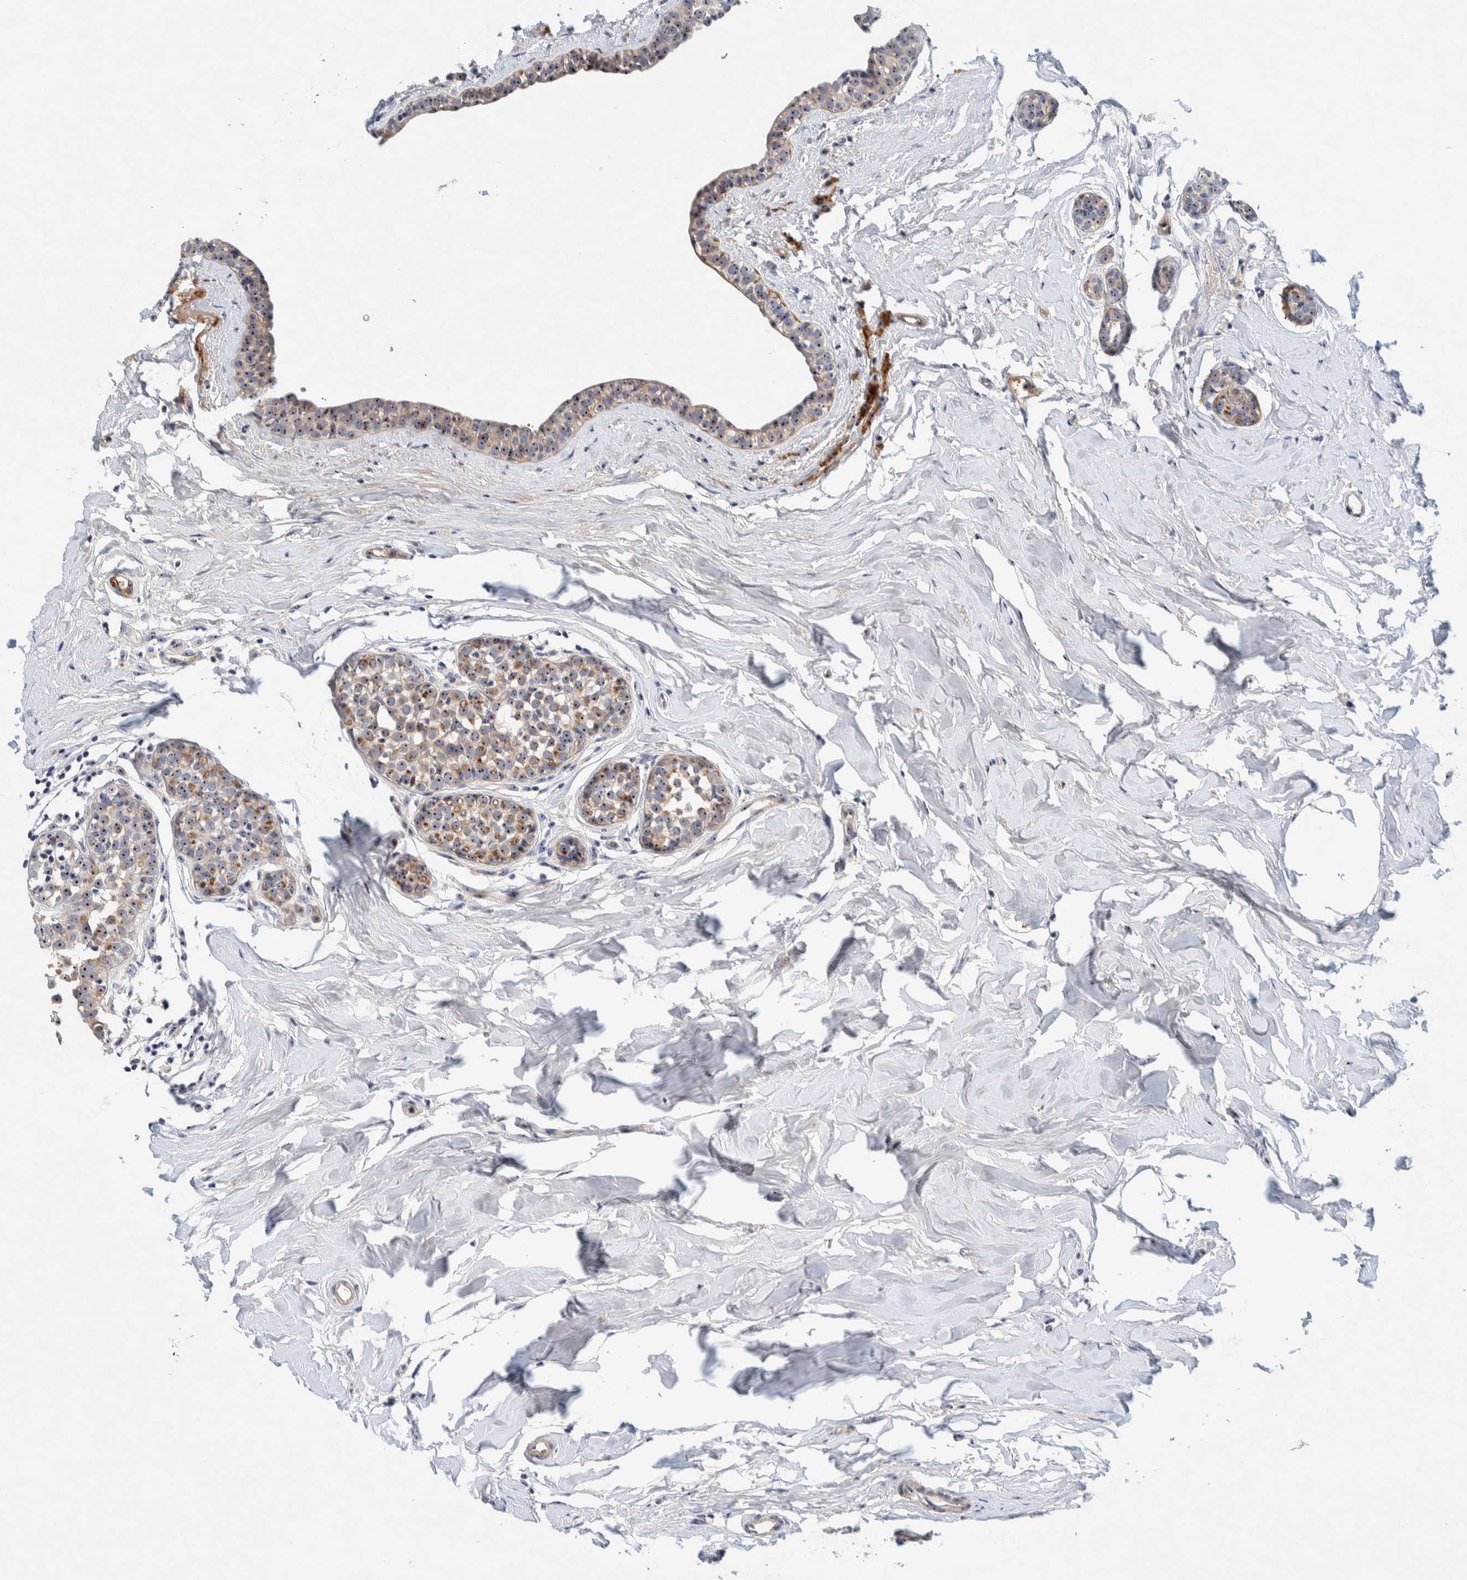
{"staining": {"intensity": "strong", "quantity": ">75%", "location": "cytoplasmic/membranous,nuclear"}, "tissue": "breast cancer", "cell_type": "Tumor cells", "image_type": "cancer", "snomed": [{"axis": "morphology", "description": "Duct carcinoma"}, {"axis": "topography", "description": "Breast"}], "caption": "A photomicrograph showing strong cytoplasmic/membranous and nuclear positivity in about >75% of tumor cells in breast cancer, as visualized by brown immunohistochemical staining.", "gene": "NOL11", "patient": {"sex": "female", "age": 55}}